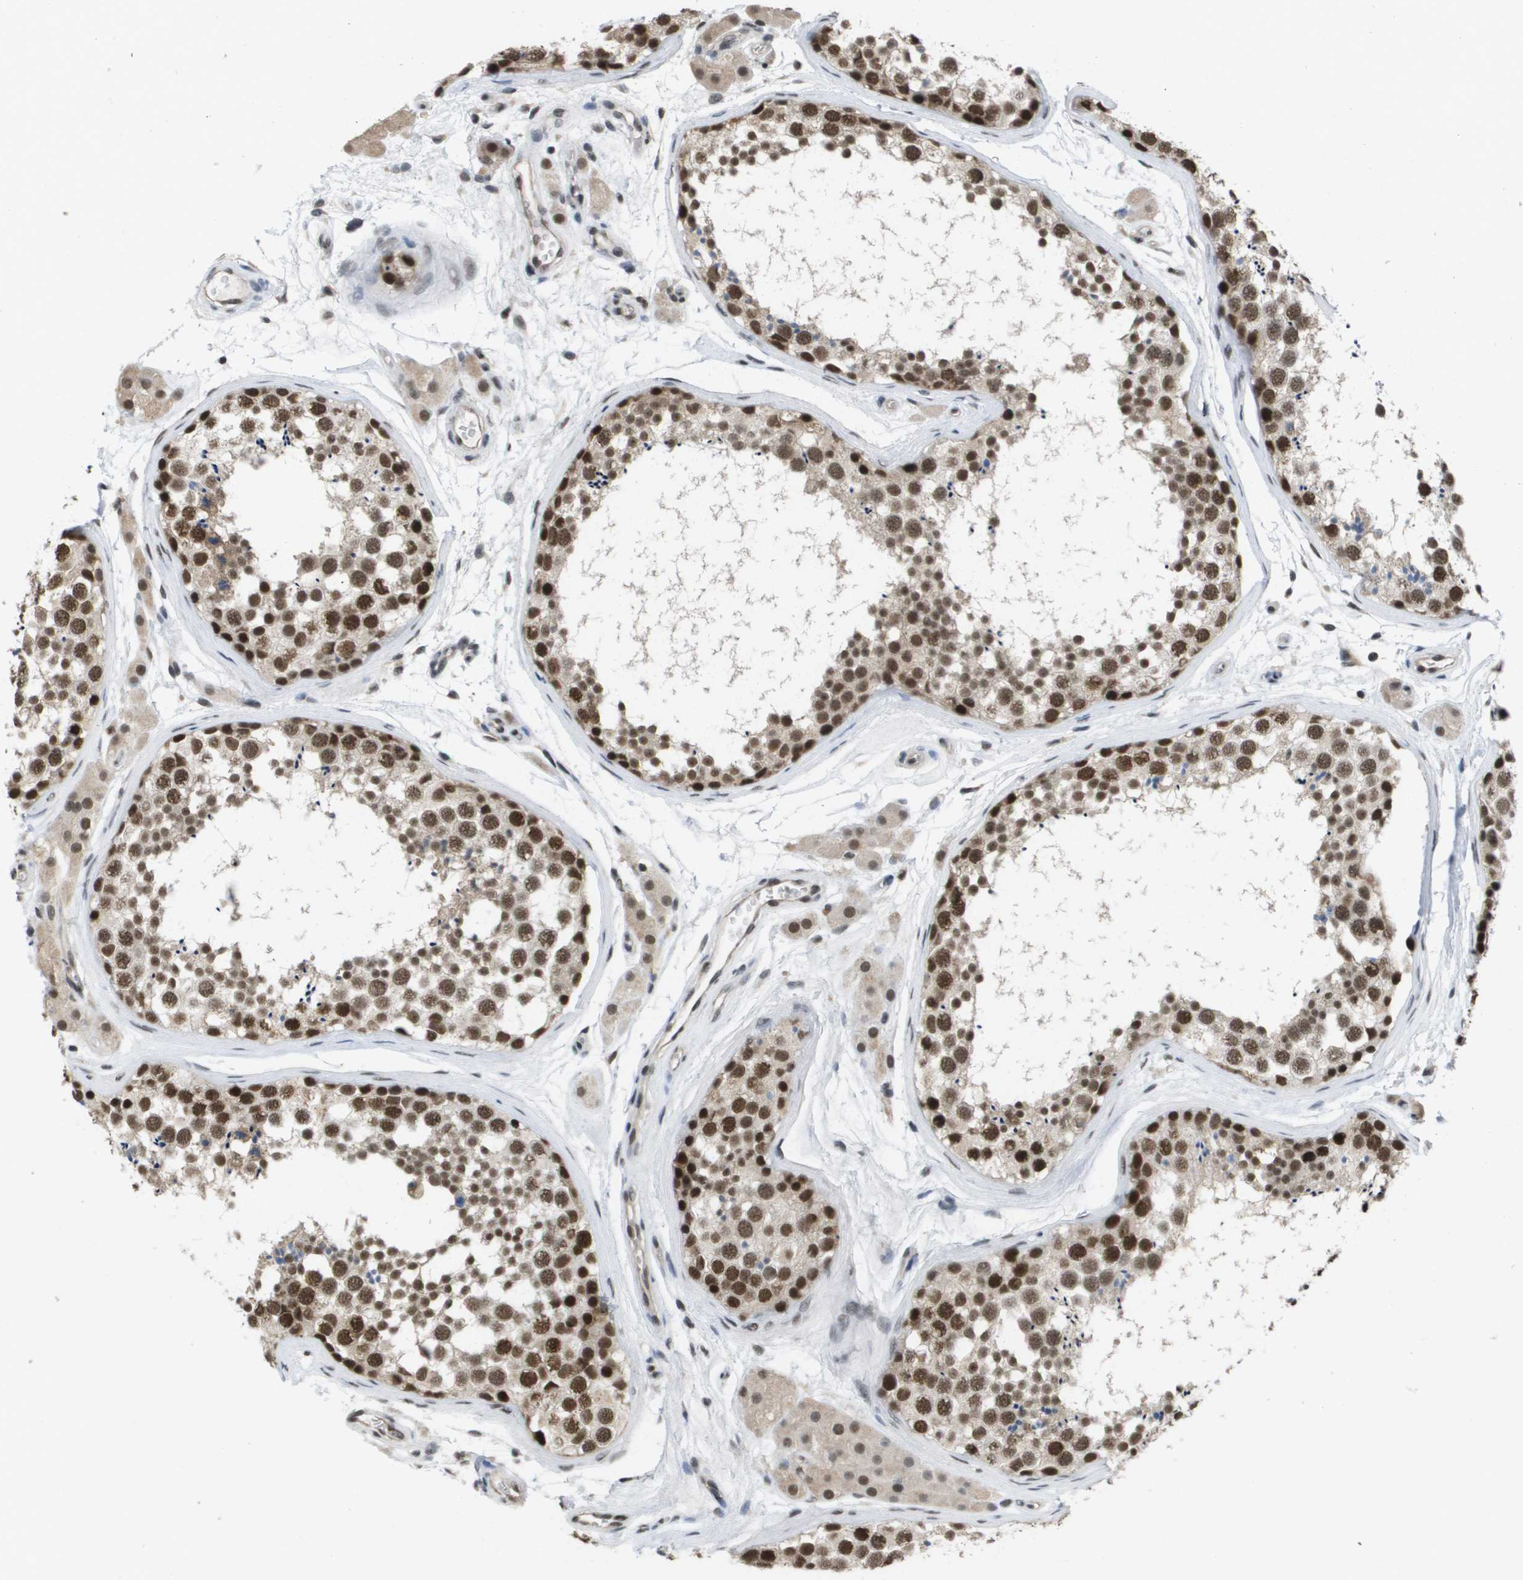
{"staining": {"intensity": "moderate", "quantity": ">75%", "location": "nuclear"}, "tissue": "testis", "cell_type": "Cells in seminiferous ducts", "image_type": "normal", "snomed": [{"axis": "morphology", "description": "Normal tissue, NOS"}, {"axis": "topography", "description": "Testis"}], "caption": "IHC micrograph of normal testis: testis stained using immunohistochemistry displays medium levels of moderate protein expression localized specifically in the nuclear of cells in seminiferous ducts, appearing as a nuclear brown color.", "gene": "ISY1", "patient": {"sex": "male", "age": 56}}